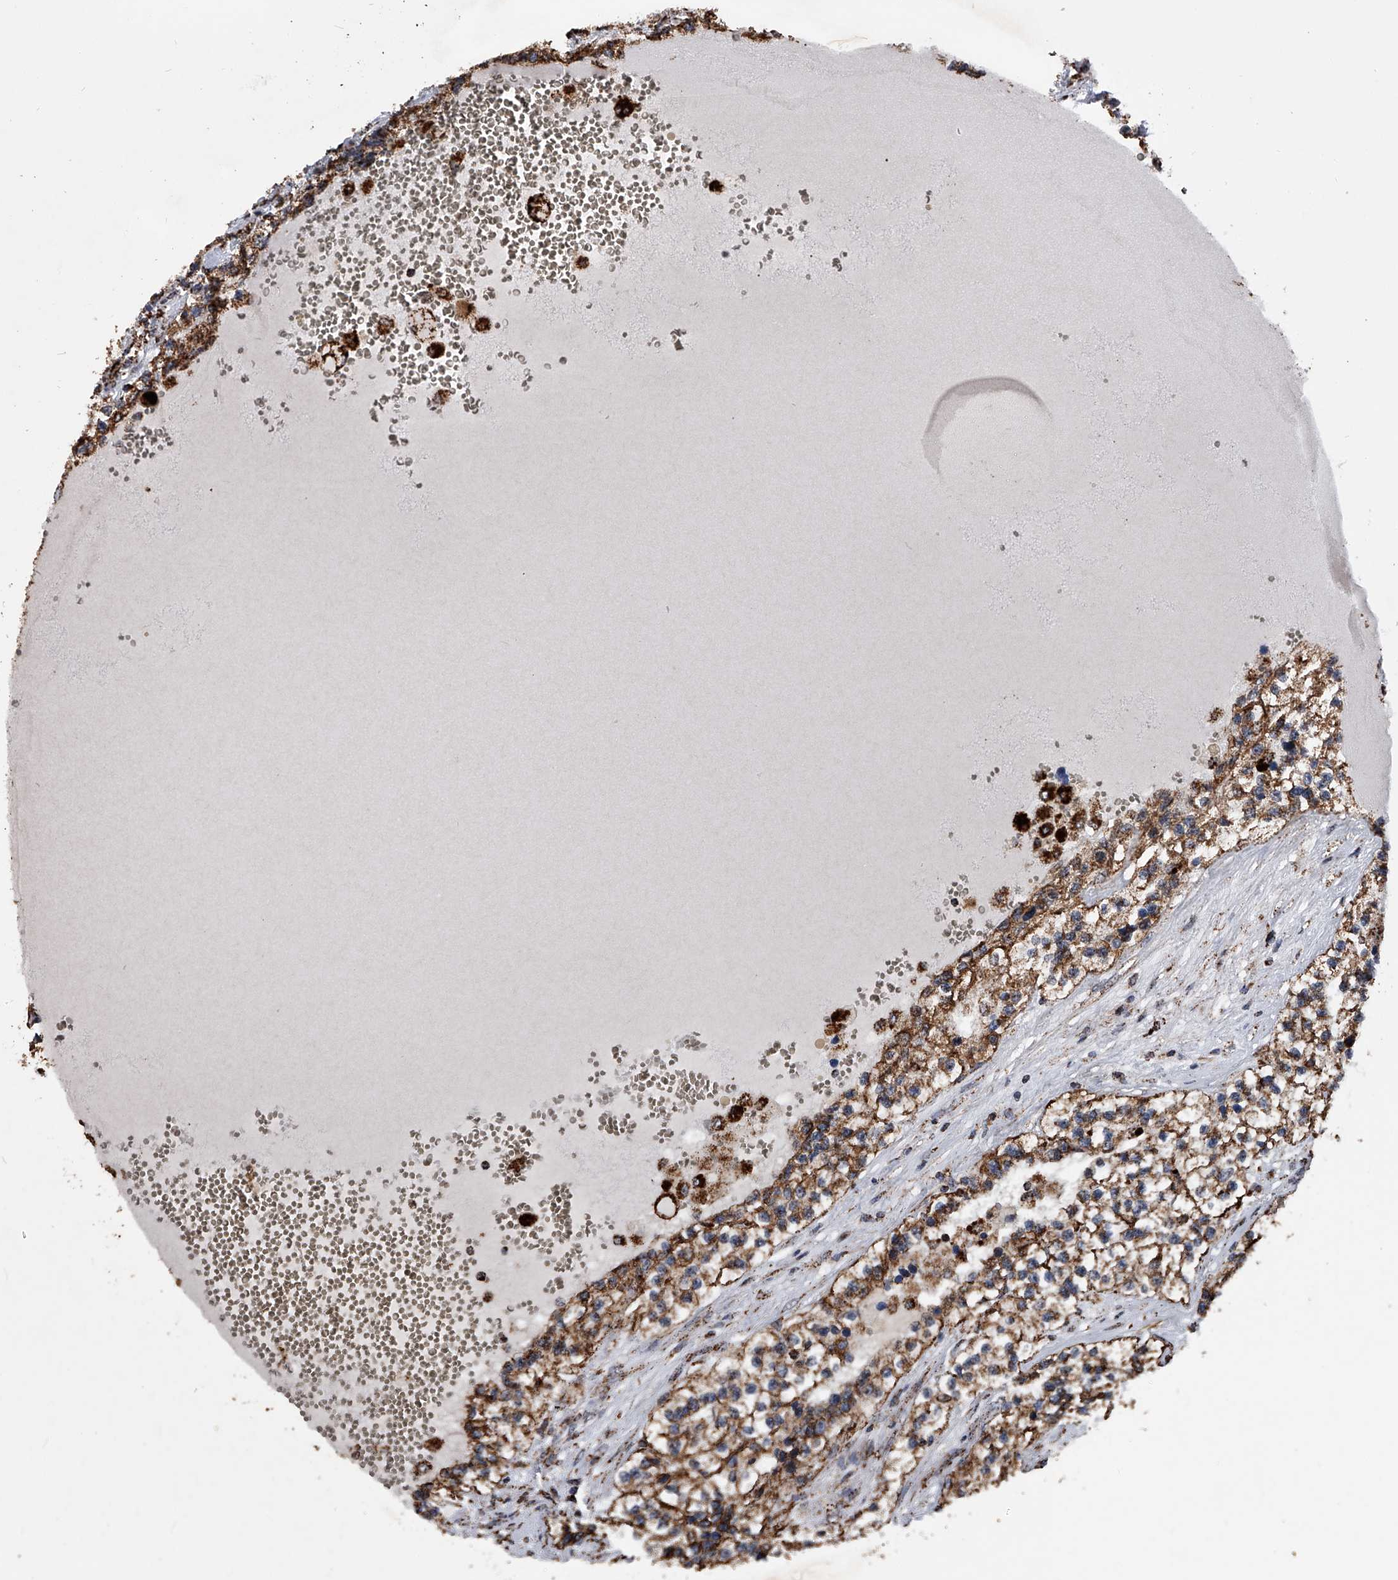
{"staining": {"intensity": "strong", "quantity": ">75%", "location": "cytoplasmic/membranous"}, "tissue": "renal cancer", "cell_type": "Tumor cells", "image_type": "cancer", "snomed": [{"axis": "morphology", "description": "Adenocarcinoma, NOS"}, {"axis": "topography", "description": "Kidney"}], "caption": "Protein positivity by IHC demonstrates strong cytoplasmic/membranous staining in approximately >75% of tumor cells in renal cancer. Nuclei are stained in blue.", "gene": "SMPDL3A", "patient": {"sex": "female", "age": 57}}